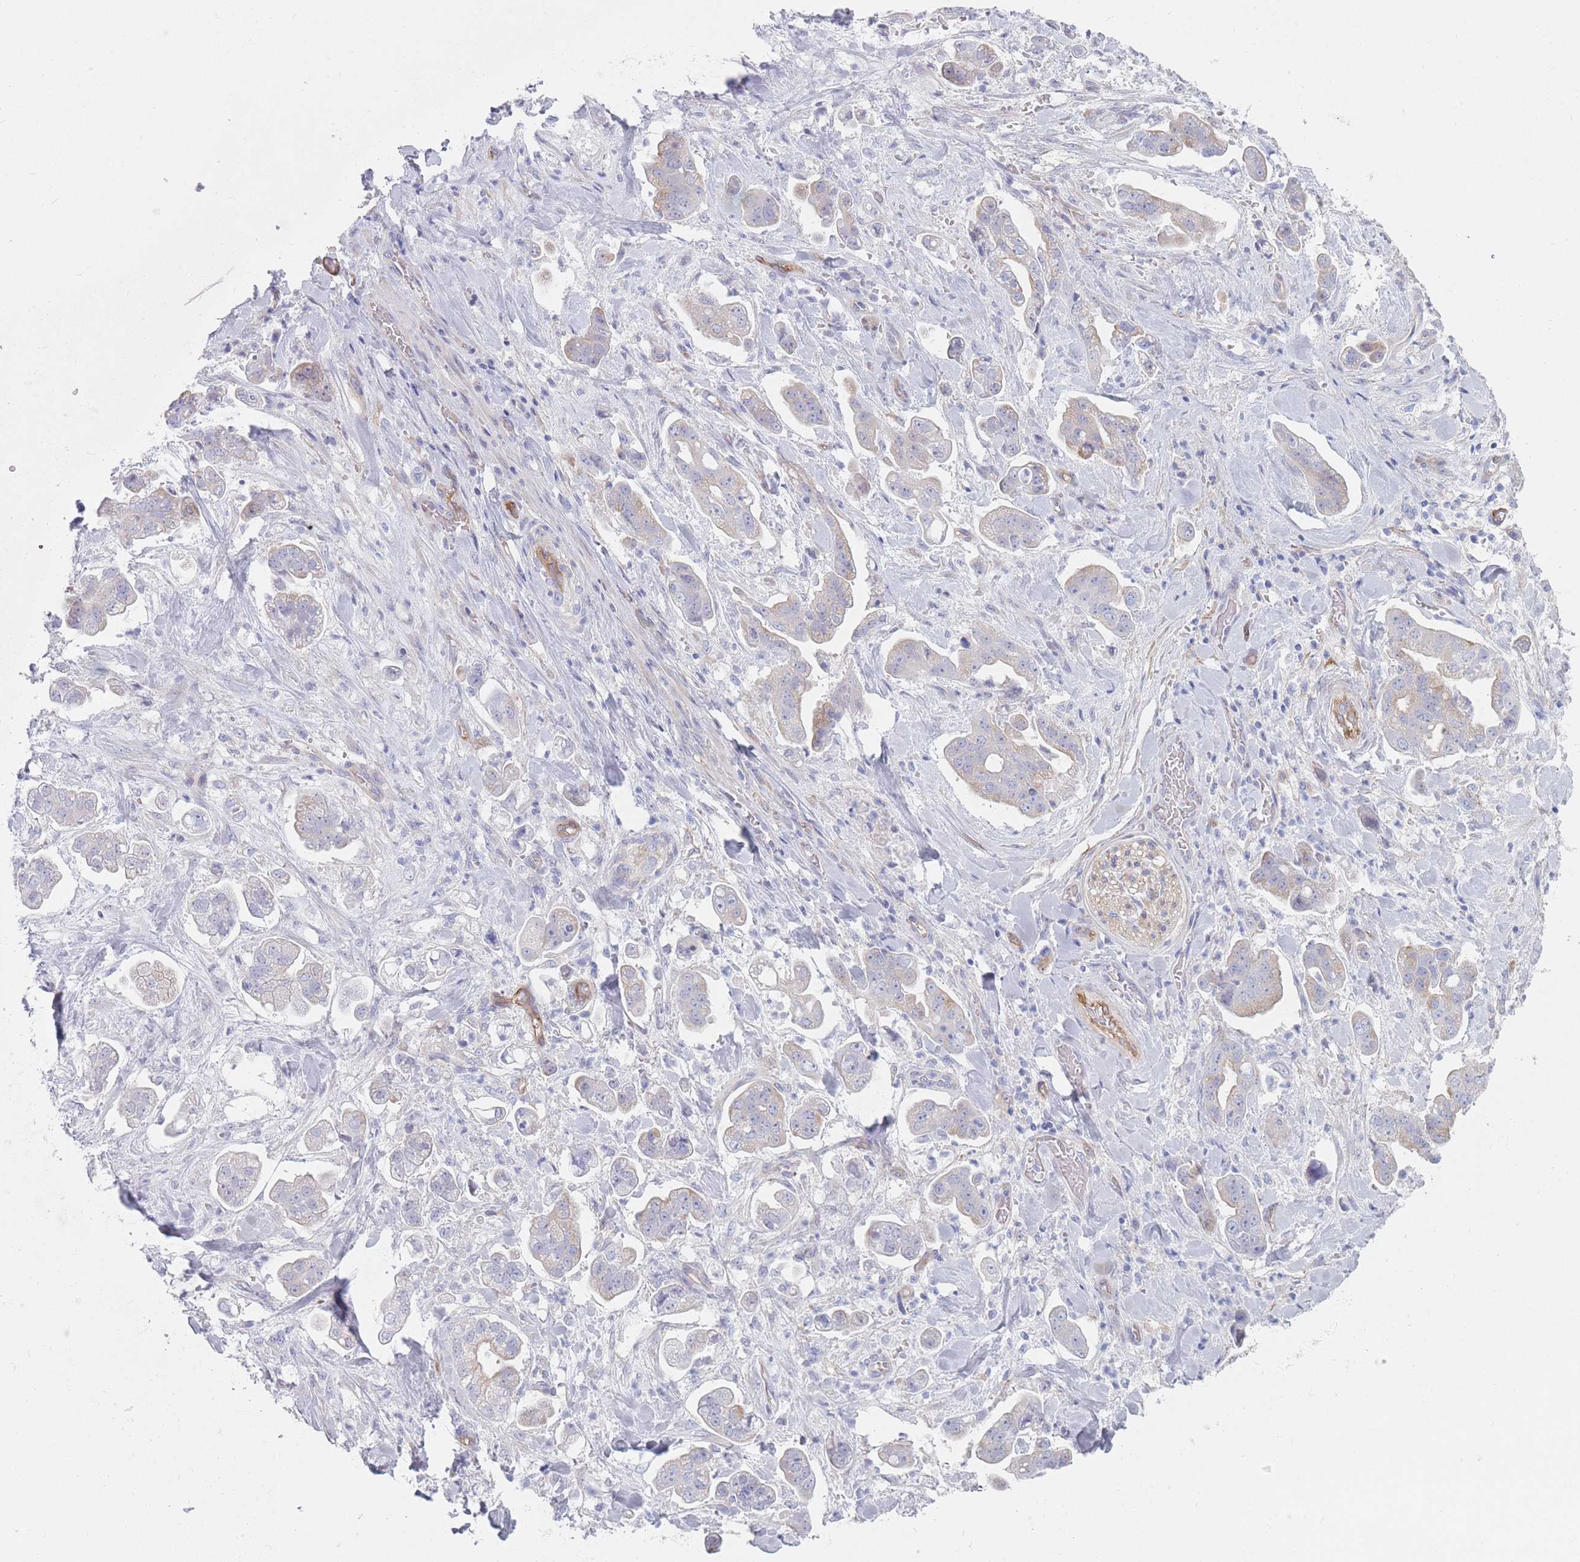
{"staining": {"intensity": "negative", "quantity": "none", "location": "none"}, "tissue": "stomach cancer", "cell_type": "Tumor cells", "image_type": "cancer", "snomed": [{"axis": "morphology", "description": "Adenocarcinoma, NOS"}, {"axis": "topography", "description": "Stomach"}], "caption": "The photomicrograph reveals no significant staining in tumor cells of stomach cancer.", "gene": "PLPP1", "patient": {"sex": "male", "age": 62}}